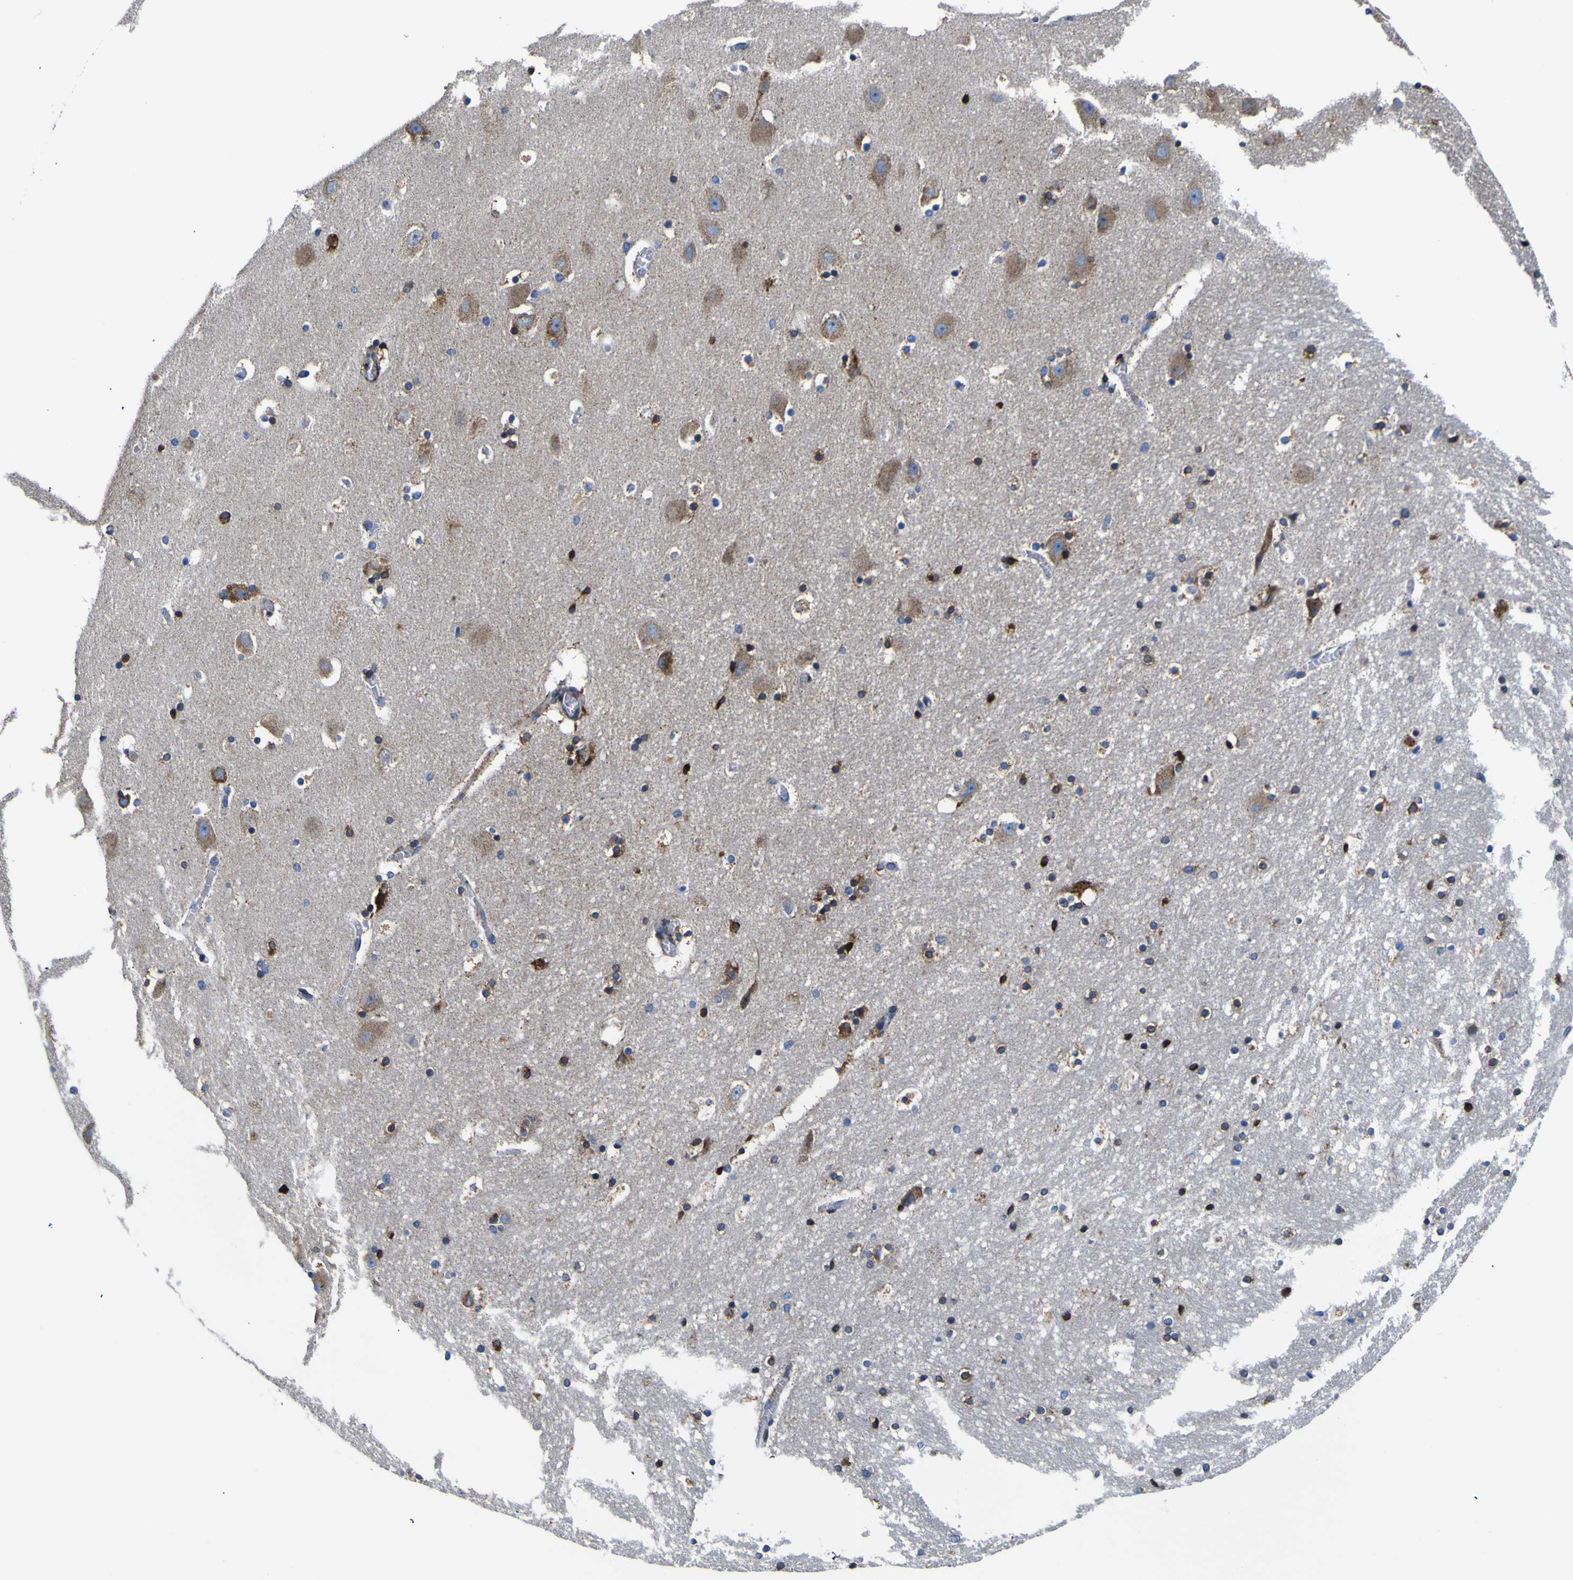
{"staining": {"intensity": "strong", "quantity": "<25%", "location": "cytoplasmic/membranous"}, "tissue": "hippocampus", "cell_type": "Glial cells", "image_type": "normal", "snomed": [{"axis": "morphology", "description": "Normal tissue, NOS"}, {"axis": "topography", "description": "Hippocampus"}], "caption": "Immunohistochemical staining of benign human hippocampus exhibits <25% levels of strong cytoplasmic/membranous protein staining in about <25% of glial cells. (Brightfield microscopy of DAB IHC at high magnification).", "gene": "SCD", "patient": {"sex": "male", "age": 45}}